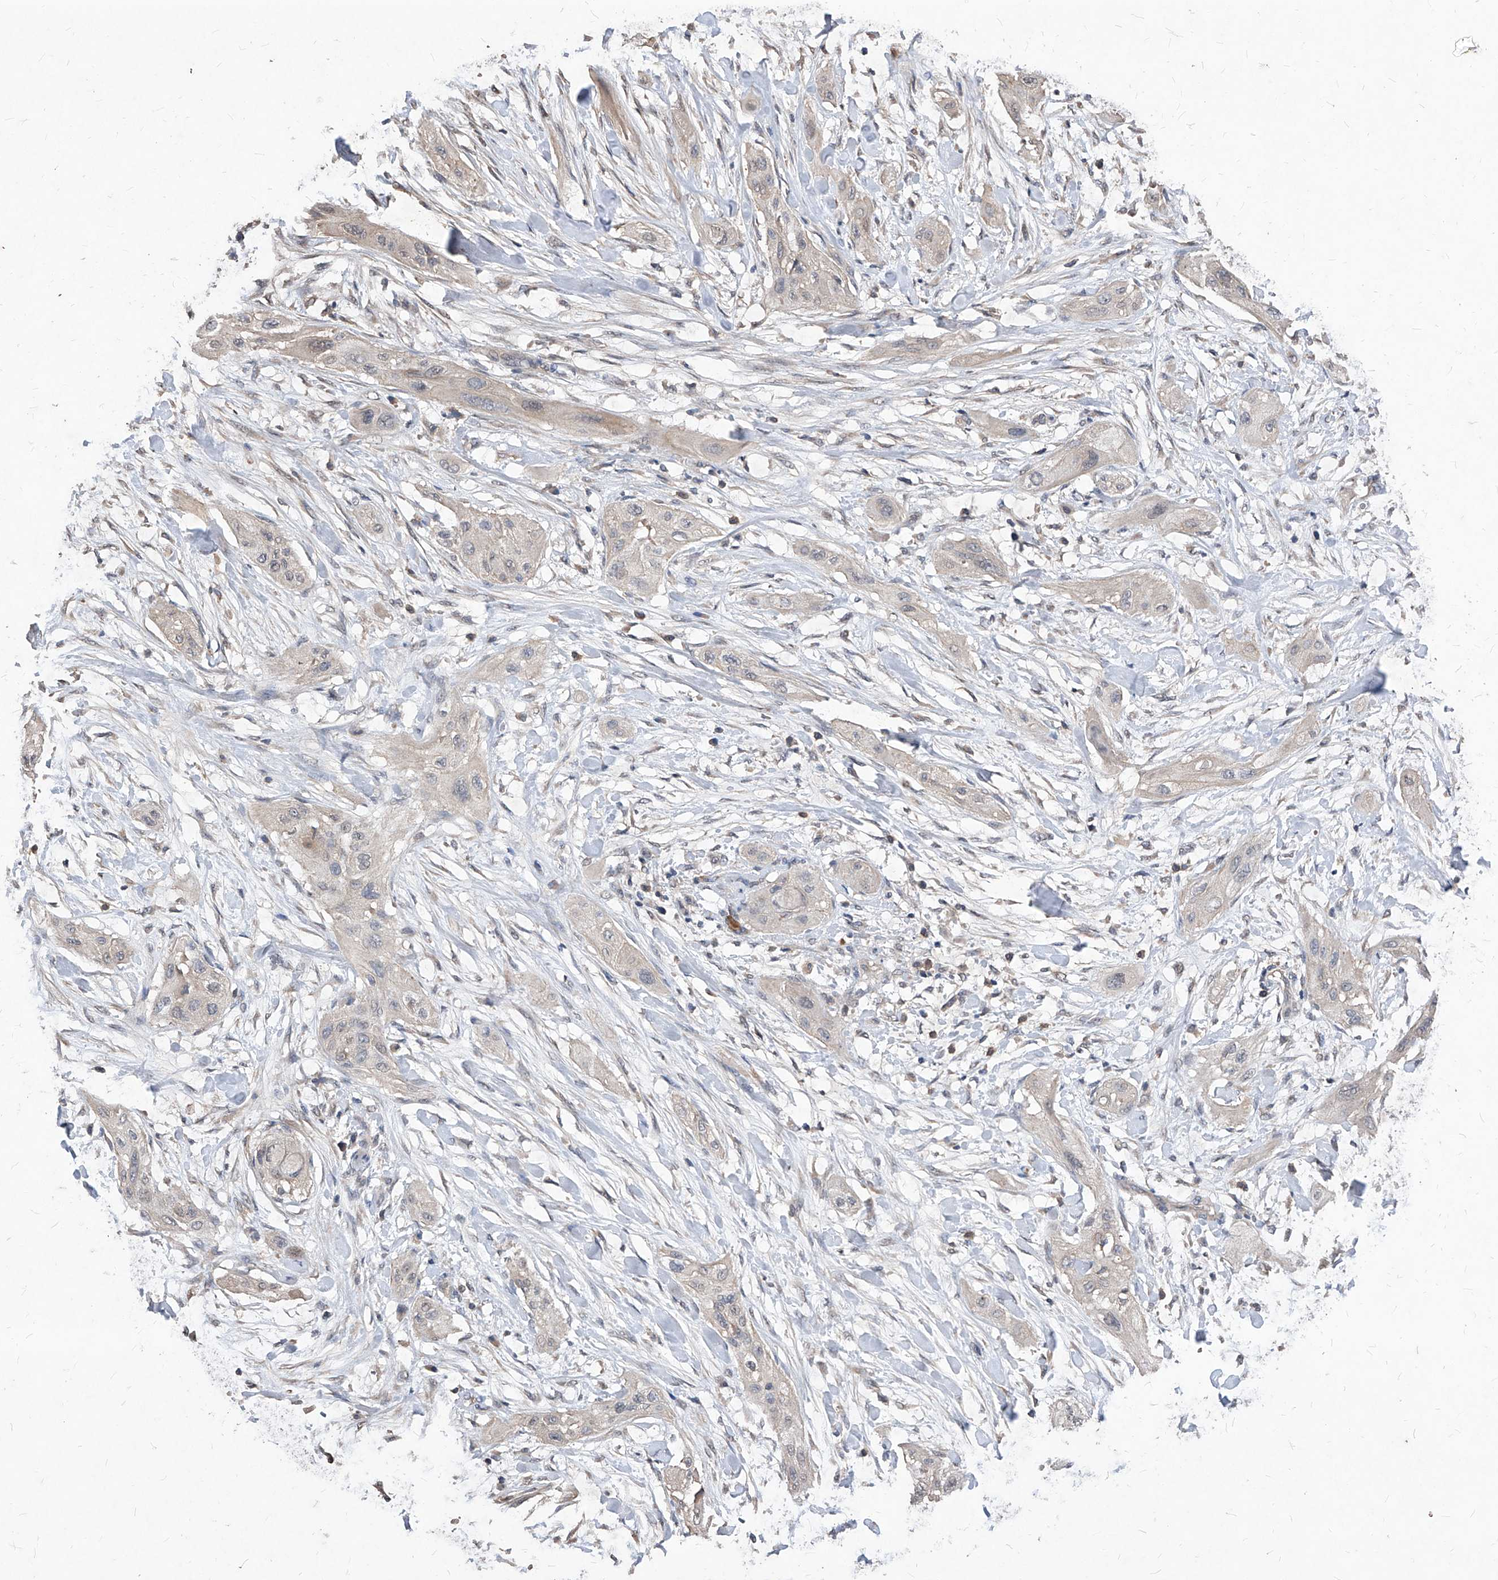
{"staining": {"intensity": "negative", "quantity": "none", "location": "none"}, "tissue": "lung cancer", "cell_type": "Tumor cells", "image_type": "cancer", "snomed": [{"axis": "morphology", "description": "Squamous cell carcinoma, NOS"}, {"axis": "topography", "description": "Lung"}], "caption": "Lung cancer (squamous cell carcinoma) was stained to show a protein in brown. There is no significant positivity in tumor cells. (DAB (3,3'-diaminobenzidine) IHC visualized using brightfield microscopy, high magnification).", "gene": "SYNGR1", "patient": {"sex": "female", "age": 47}}